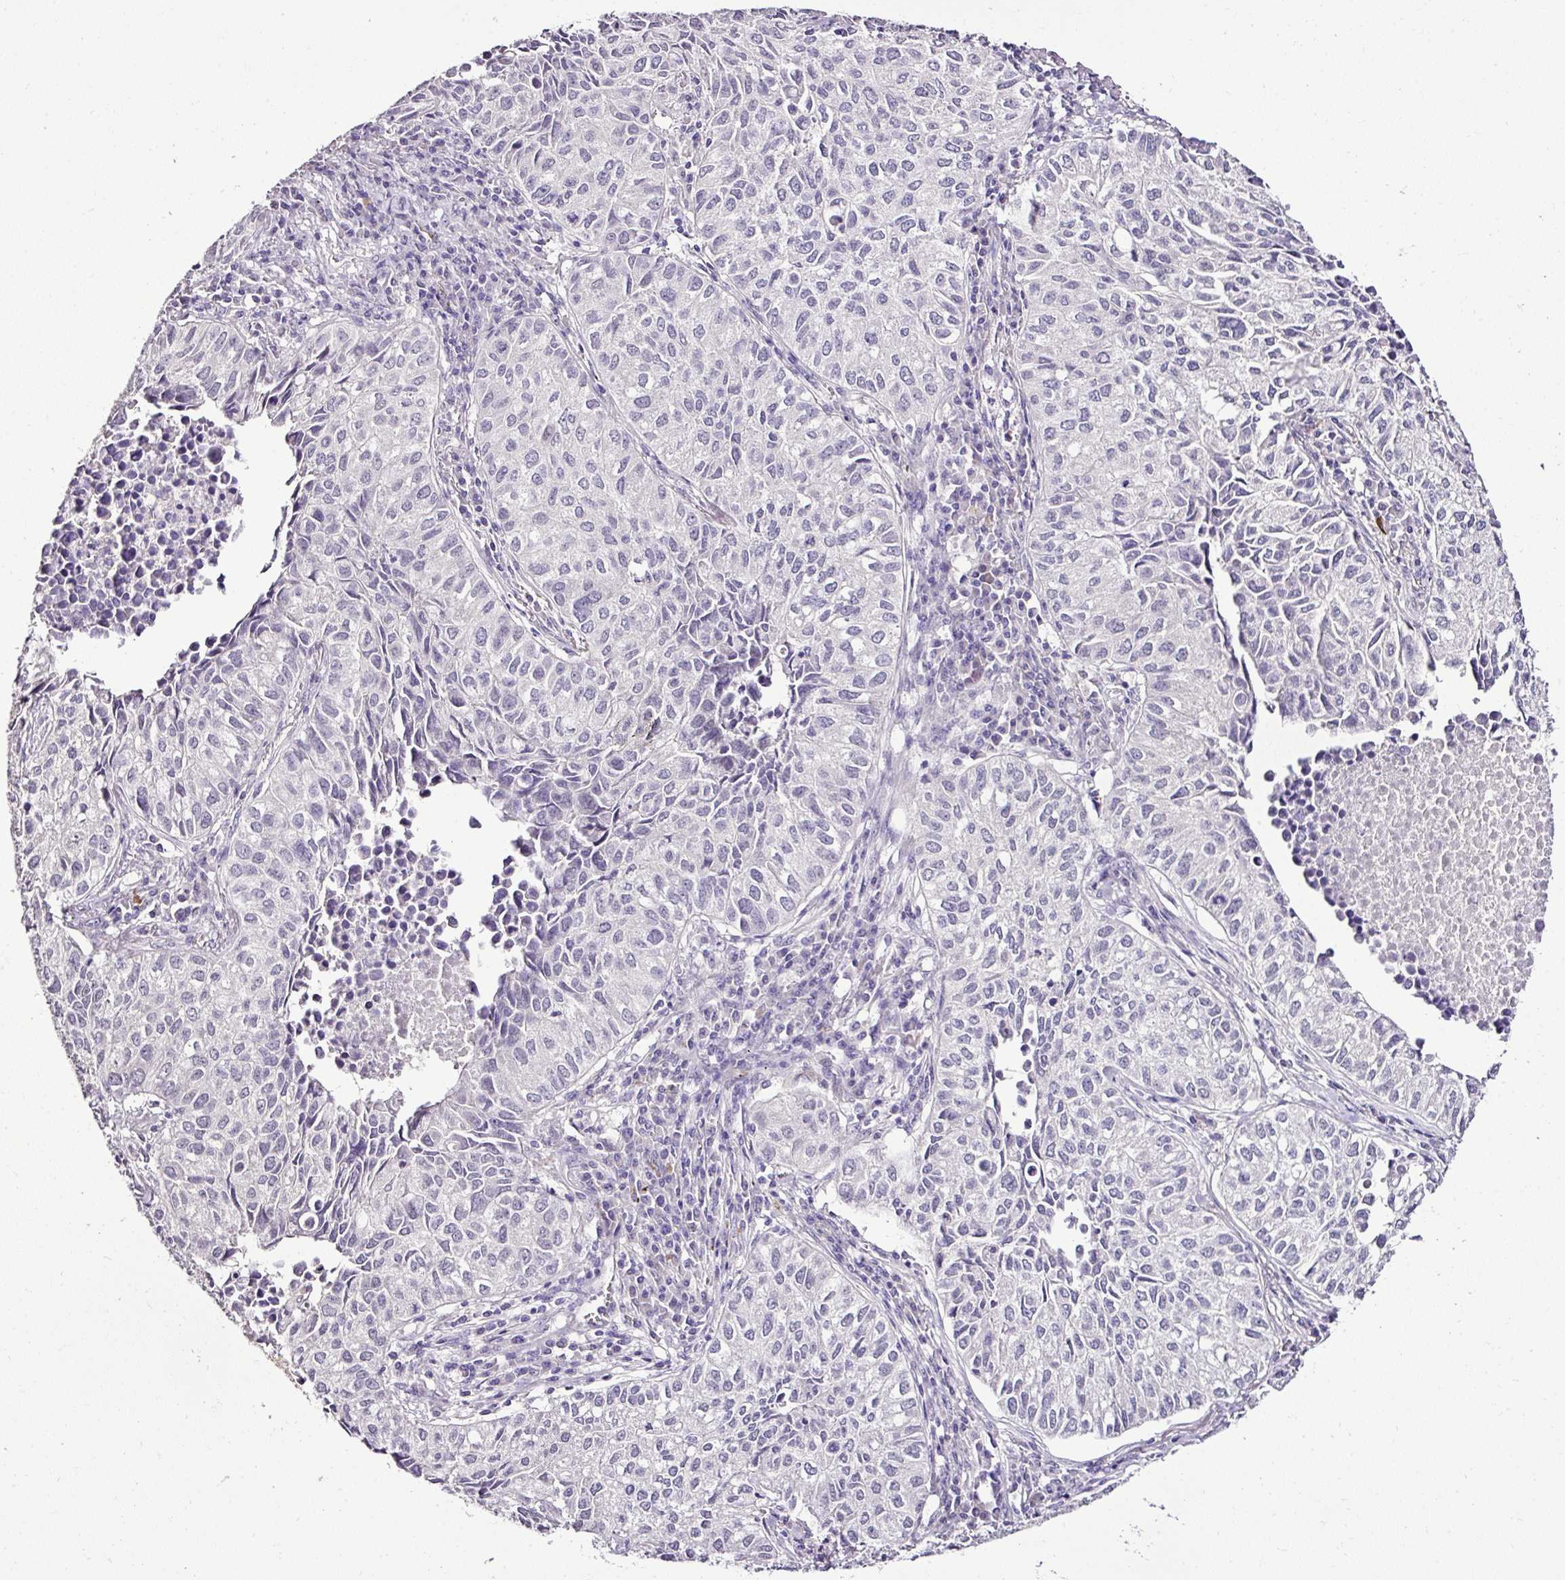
{"staining": {"intensity": "negative", "quantity": "none", "location": "none"}, "tissue": "lung cancer", "cell_type": "Tumor cells", "image_type": "cancer", "snomed": [{"axis": "morphology", "description": "Adenocarcinoma, NOS"}, {"axis": "topography", "description": "Lung"}], "caption": "Image shows no significant protein expression in tumor cells of lung adenocarcinoma.", "gene": "ESR1", "patient": {"sex": "female", "age": 50}}